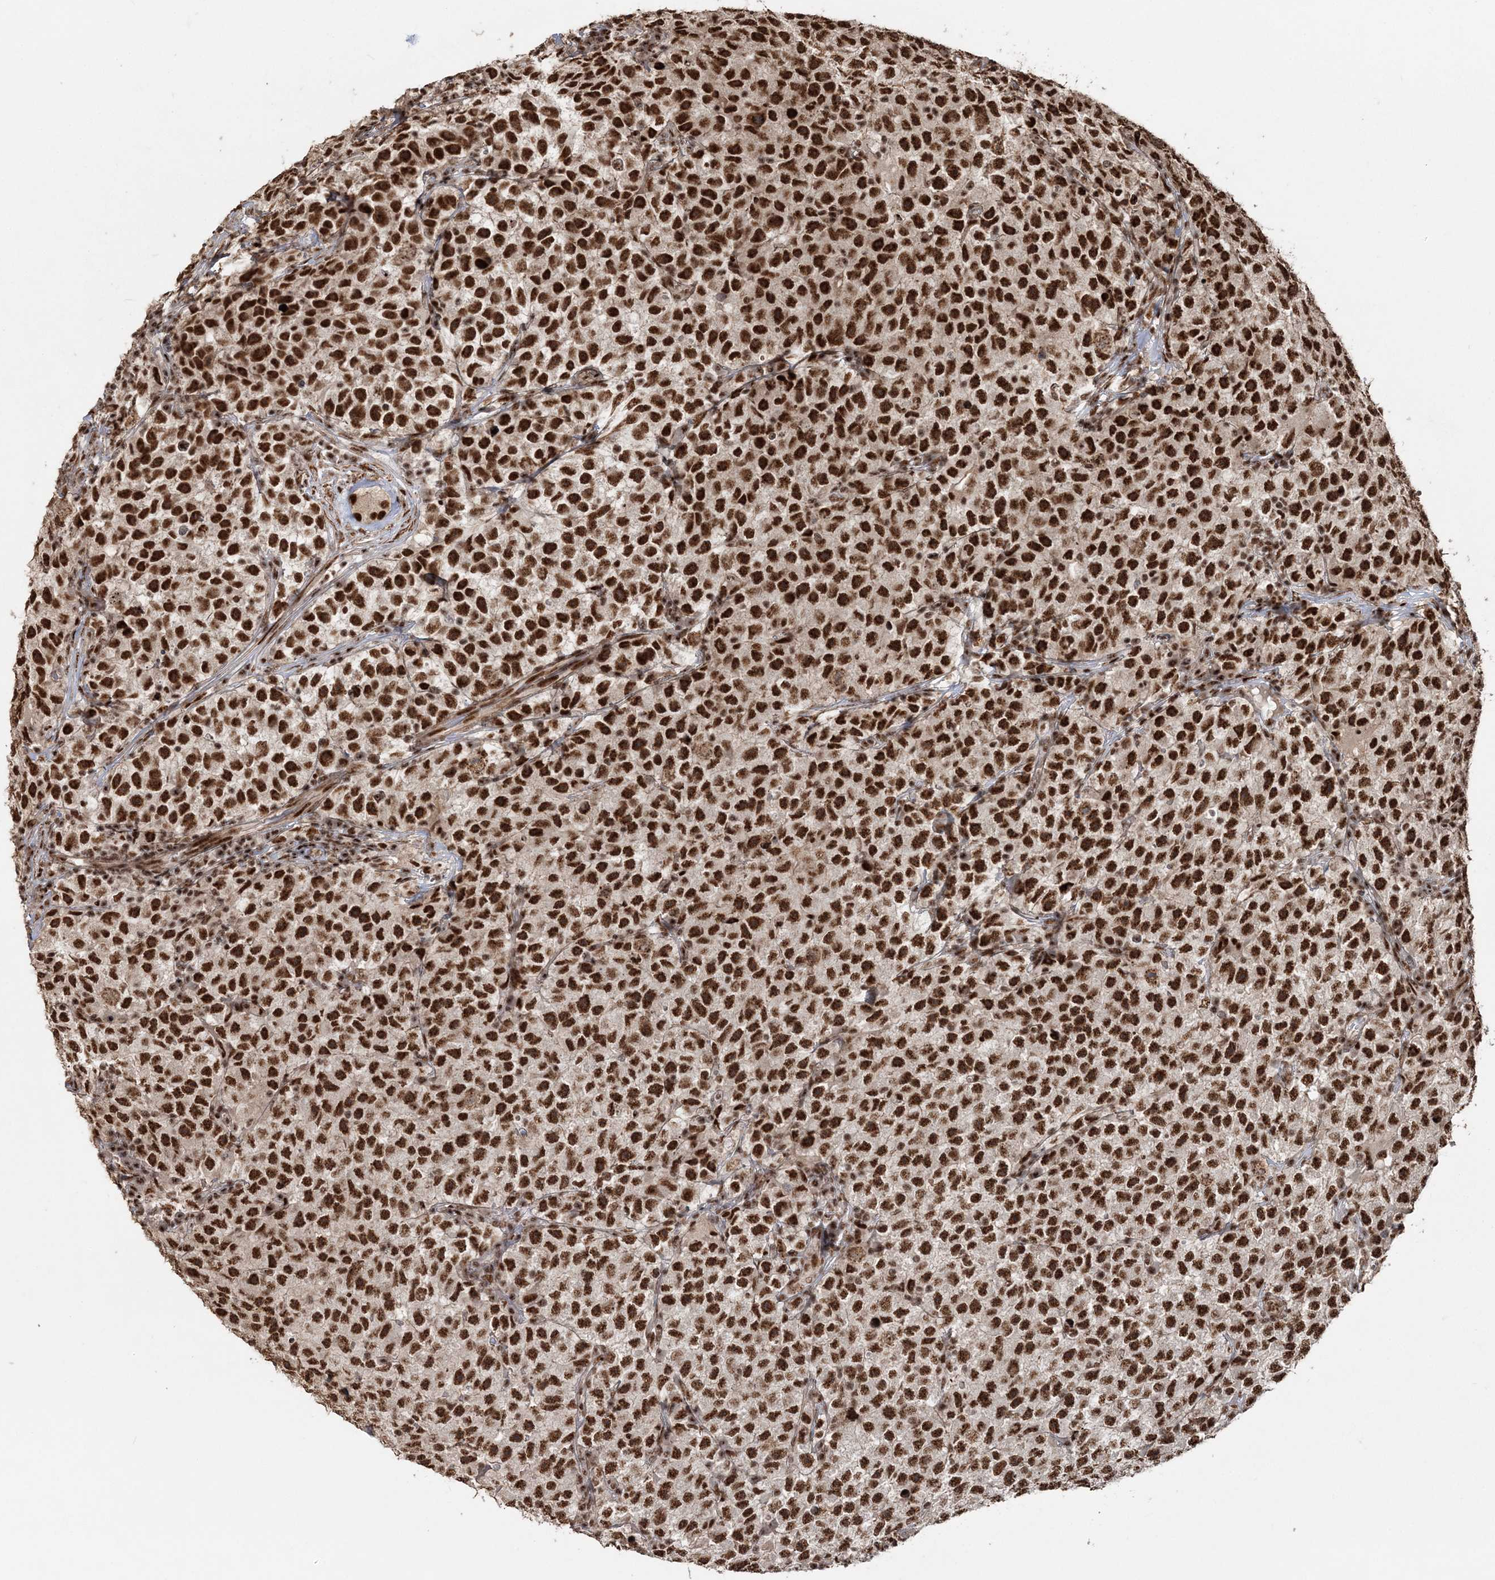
{"staining": {"intensity": "strong", "quantity": ">75%", "location": "nuclear"}, "tissue": "testis cancer", "cell_type": "Tumor cells", "image_type": "cancer", "snomed": [{"axis": "morphology", "description": "Seminoma, NOS"}, {"axis": "topography", "description": "Testis"}], "caption": "This histopathology image exhibits immunohistochemistry staining of human seminoma (testis), with high strong nuclear positivity in about >75% of tumor cells.", "gene": "EXOSC8", "patient": {"sex": "male", "age": 22}}